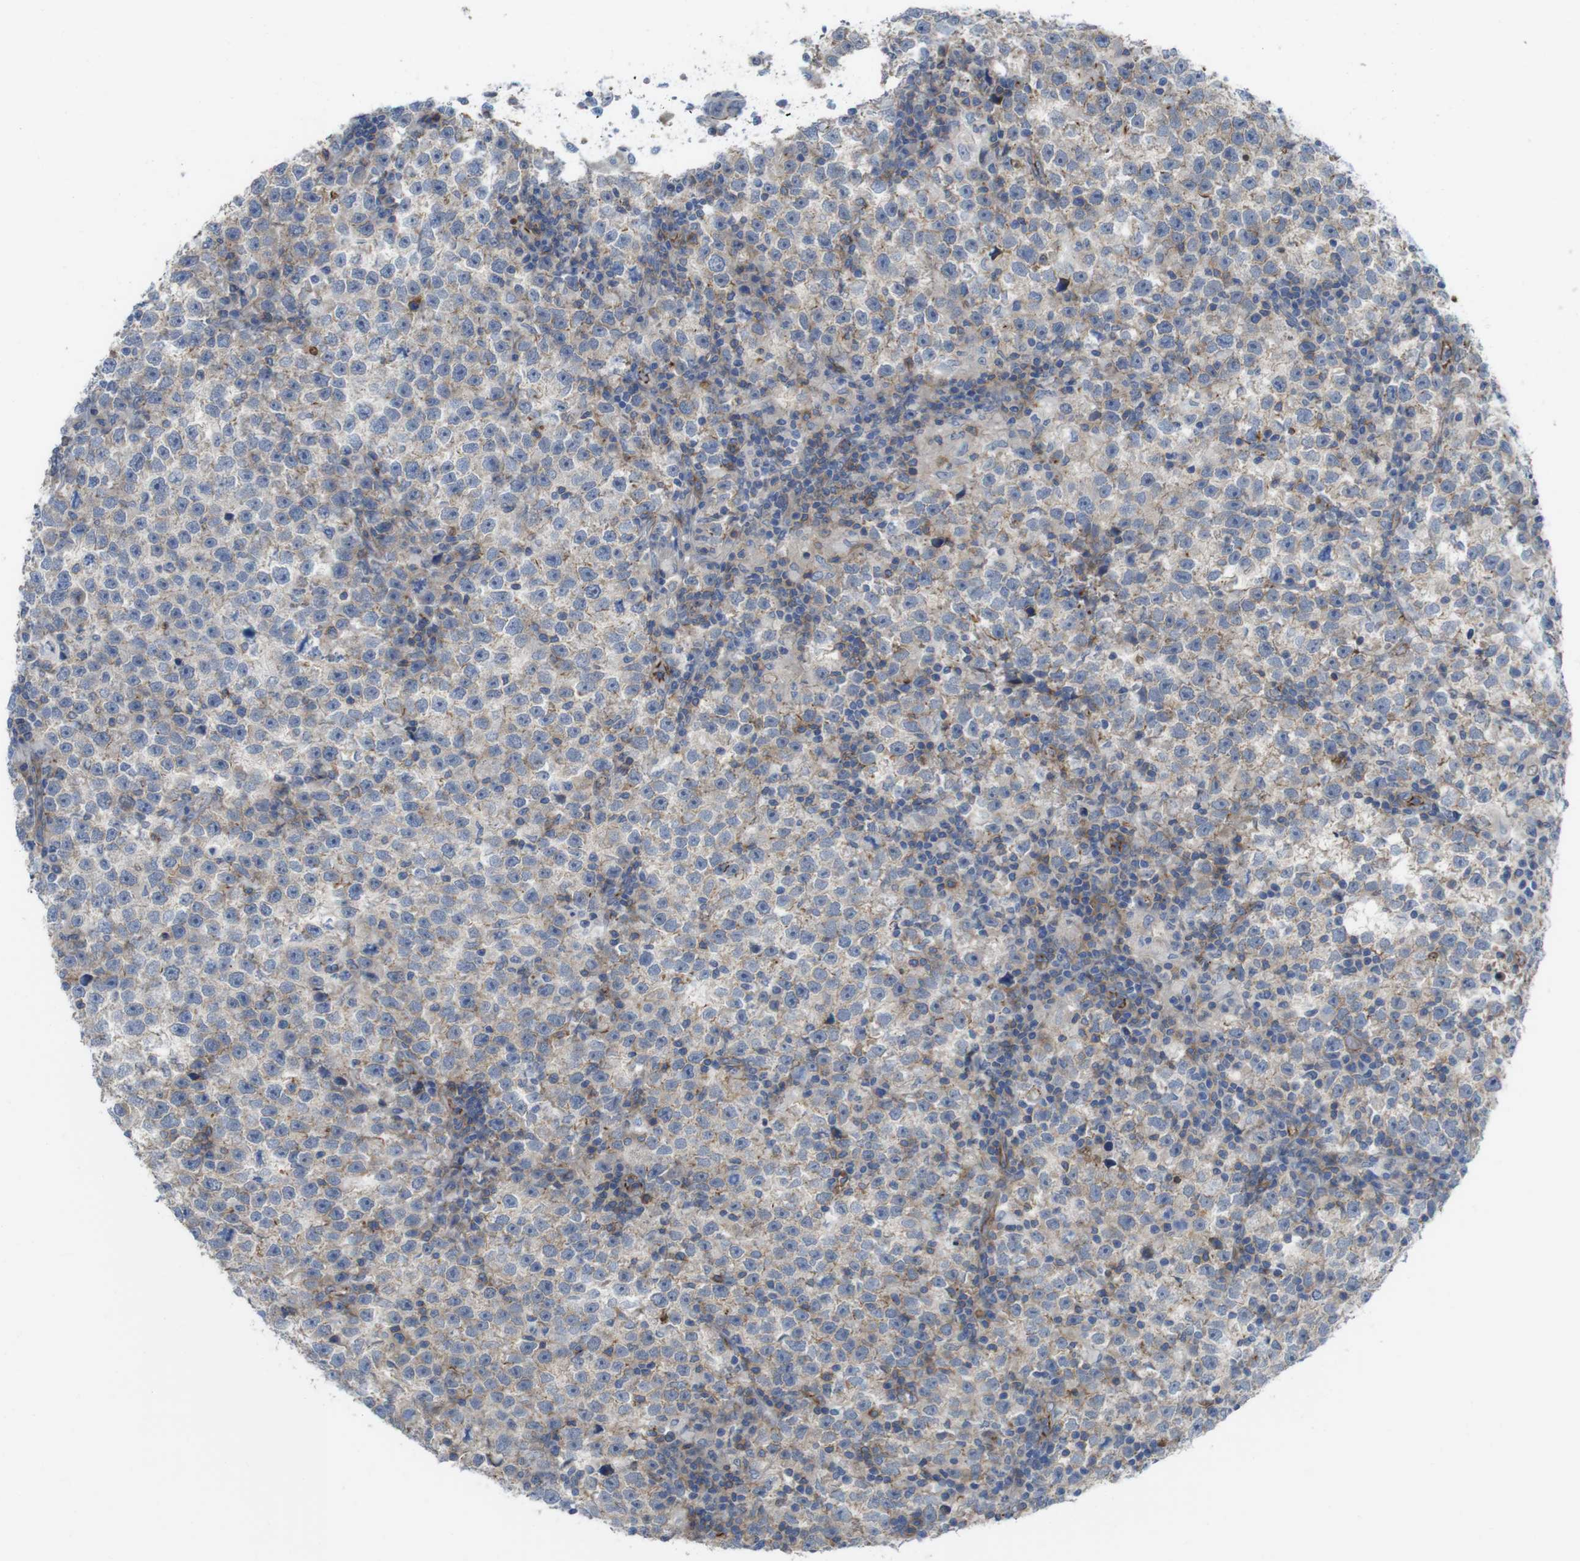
{"staining": {"intensity": "weak", "quantity": "25%-75%", "location": "cytoplasmic/membranous"}, "tissue": "testis cancer", "cell_type": "Tumor cells", "image_type": "cancer", "snomed": [{"axis": "morphology", "description": "Seminoma, NOS"}, {"axis": "topography", "description": "Testis"}], "caption": "A brown stain shows weak cytoplasmic/membranous expression of a protein in testis cancer (seminoma) tumor cells.", "gene": "PREX2", "patient": {"sex": "male", "age": 43}}